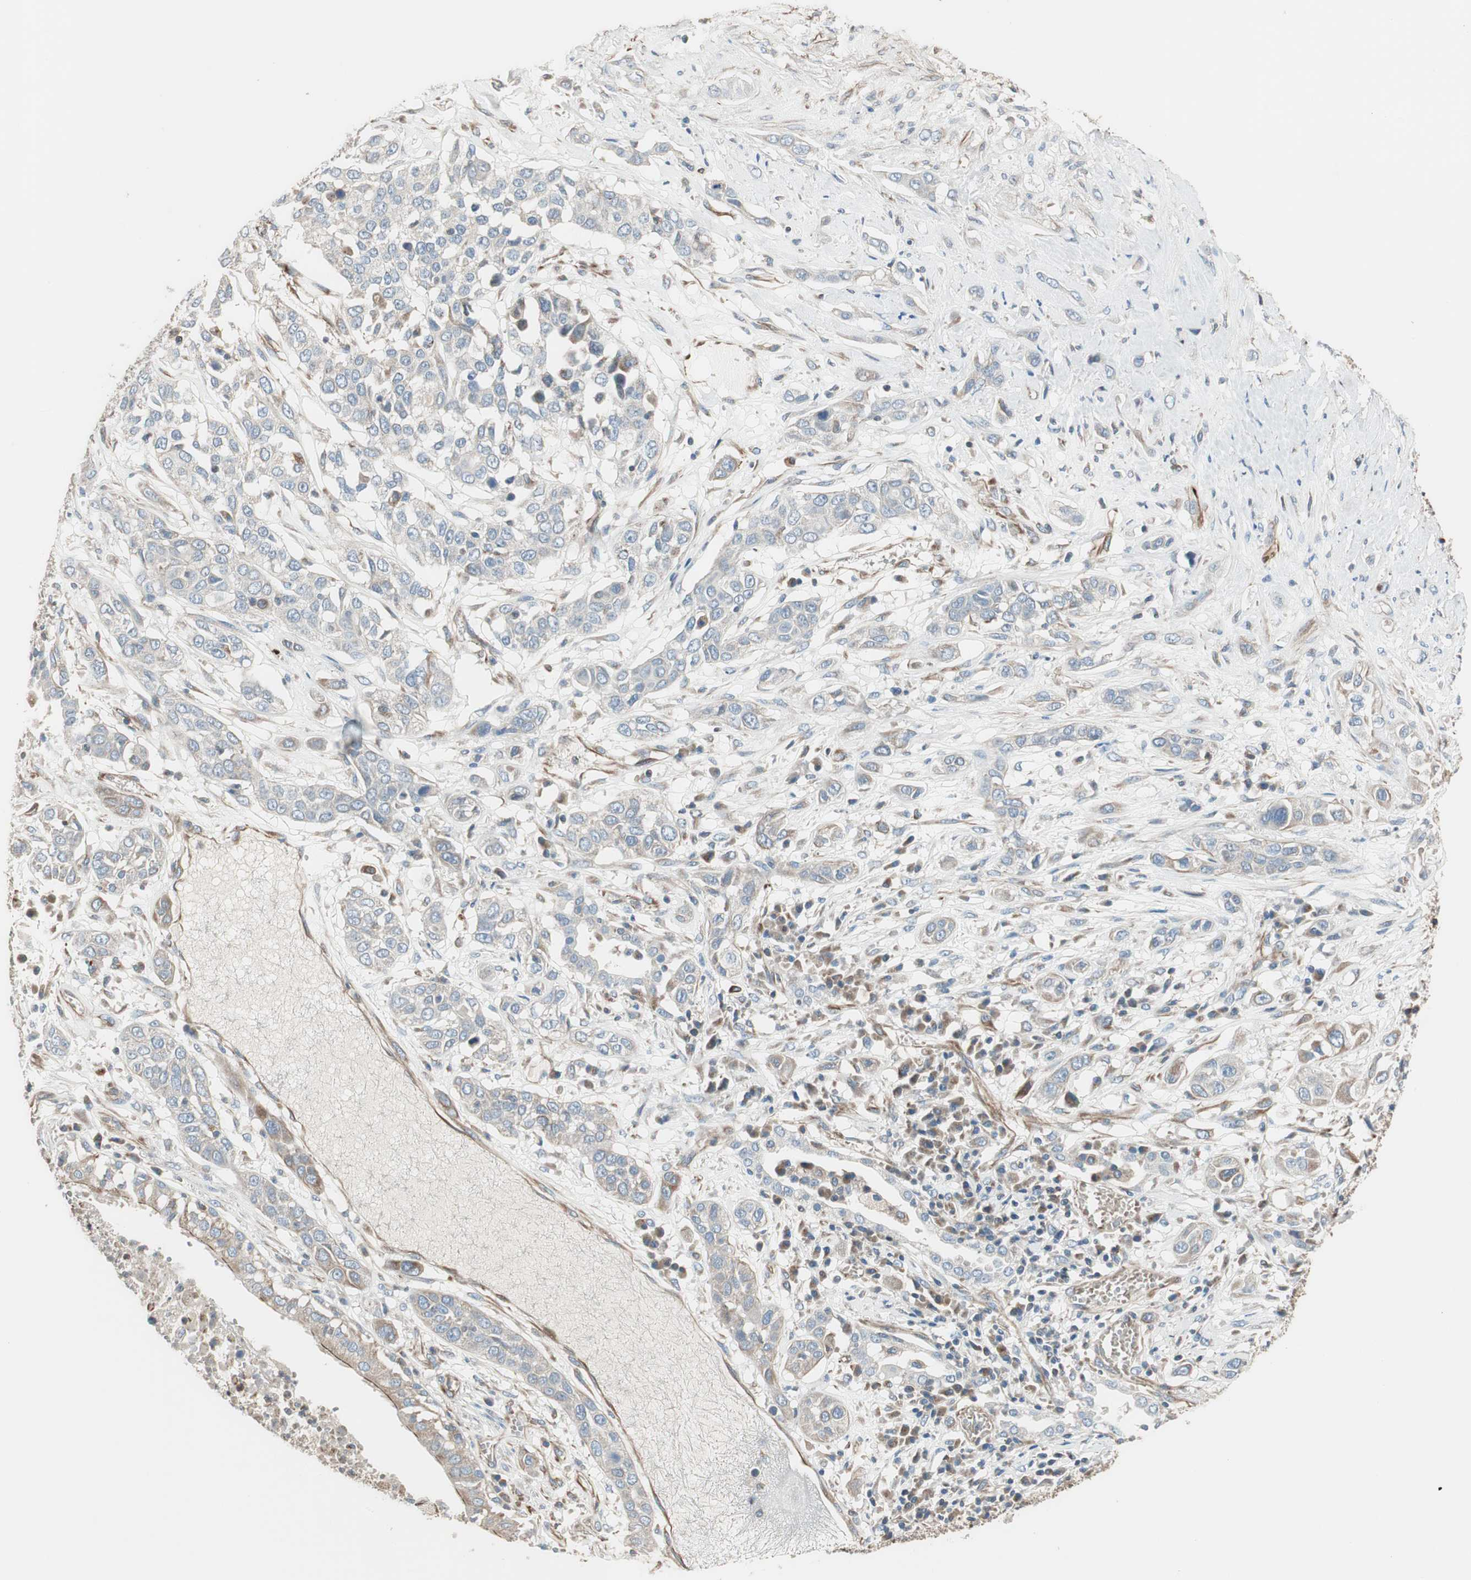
{"staining": {"intensity": "weak", "quantity": "<25%", "location": "cytoplasmic/membranous"}, "tissue": "lung cancer", "cell_type": "Tumor cells", "image_type": "cancer", "snomed": [{"axis": "morphology", "description": "Squamous cell carcinoma, NOS"}, {"axis": "topography", "description": "Lung"}], "caption": "A high-resolution image shows immunohistochemistry staining of lung squamous cell carcinoma, which shows no significant staining in tumor cells.", "gene": "SRCIN1", "patient": {"sex": "male", "age": 71}}